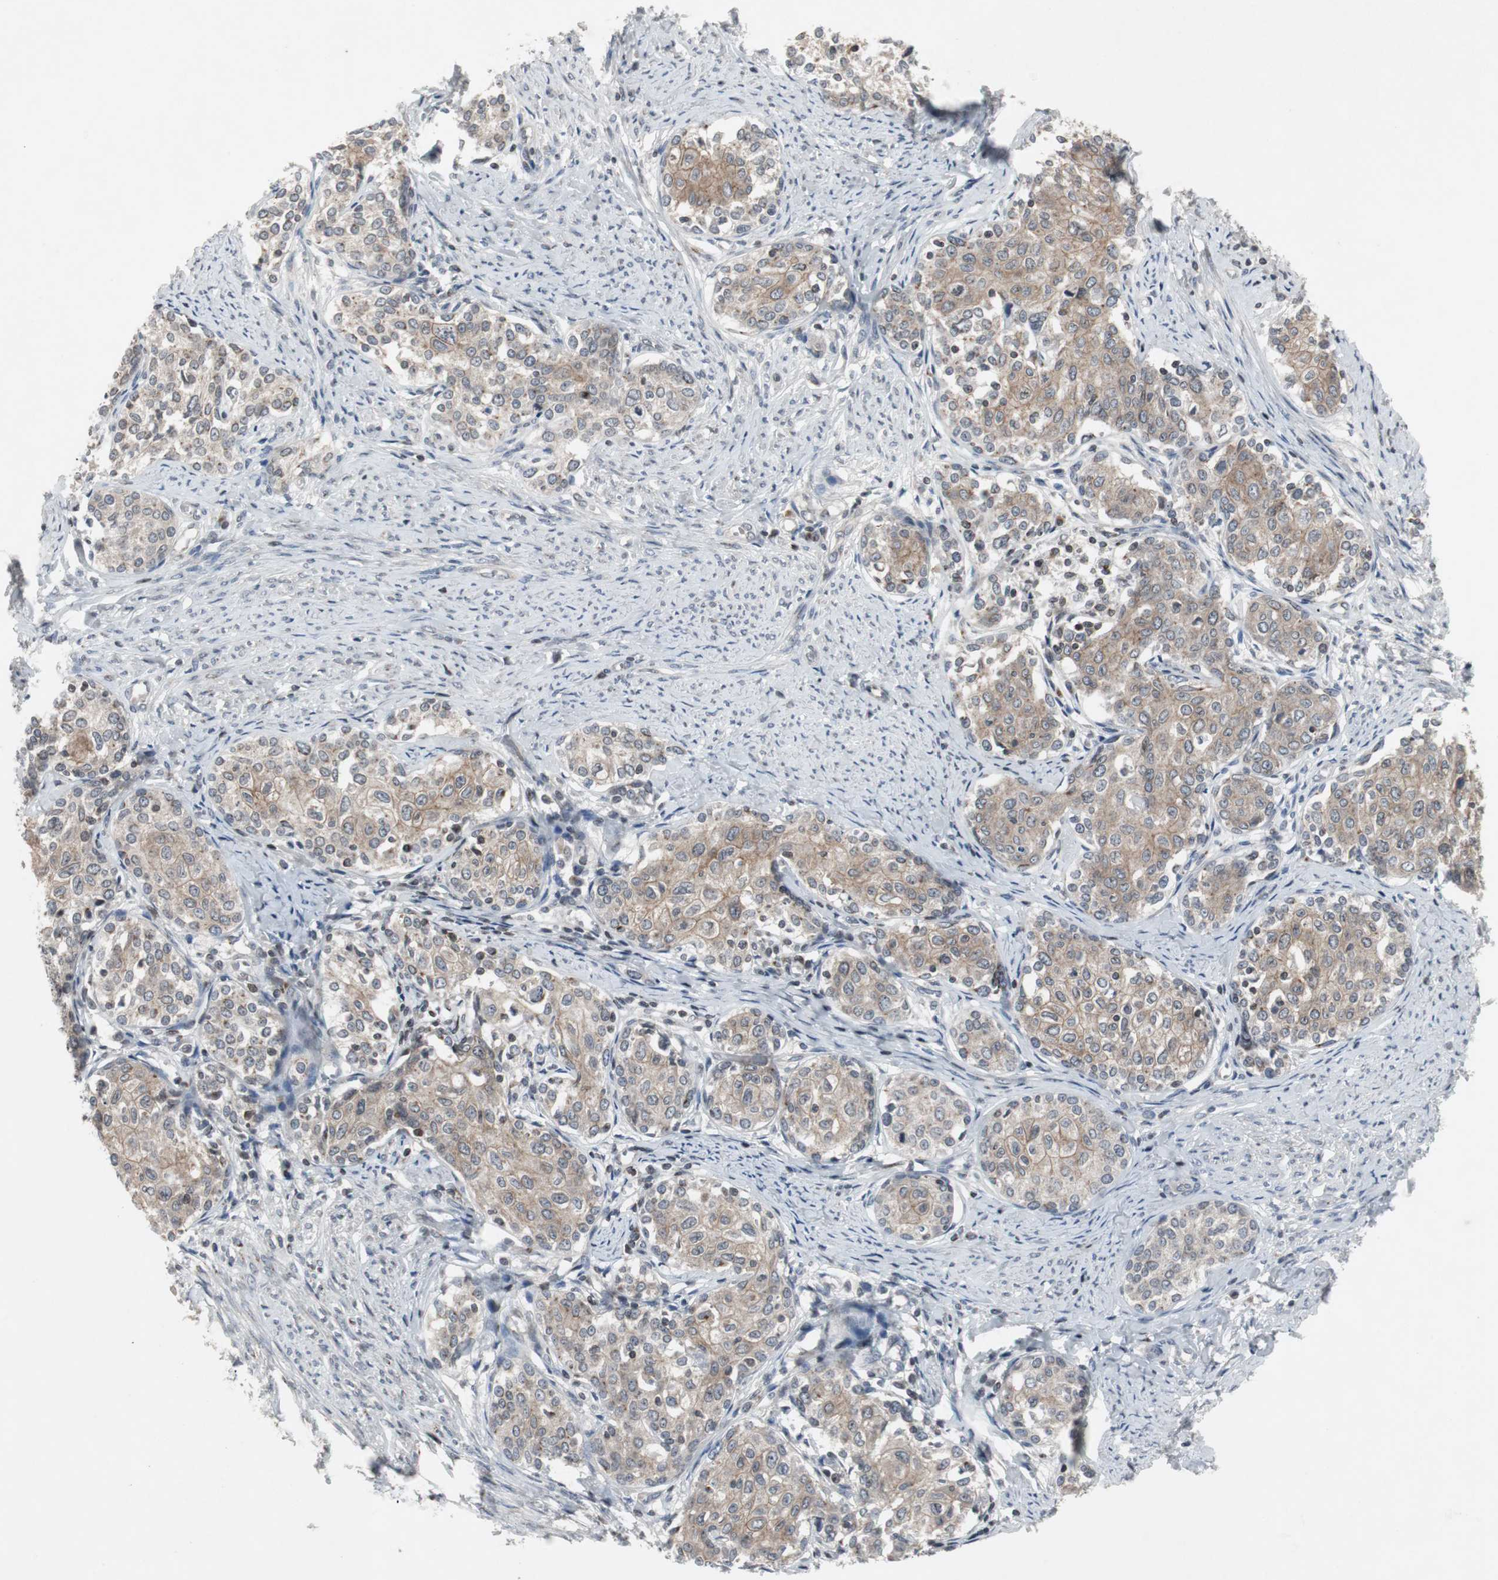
{"staining": {"intensity": "weak", "quantity": ">75%", "location": "cytoplasmic/membranous"}, "tissue": "cervical cancer", "cell_type": "Tumor cells", "image_type": "cancer", "snomed": [{"axis": "morphology", "description": "Squamous cell carcinoma, NOS"}, {"axis": "morphology", "description": "Adenocarcinoma, NOS"}, {"axis": "topography", "description": "Cervix"}], "caption": "Cervical cancer (squamous cell carcinoma) stained for a protein (brown) reveals weak cytoplasmic/membranous positive staining in approximately >75% of tumor cells.", "gene": "ZNF396", "patient": {"sex": "female", "age": 52}}